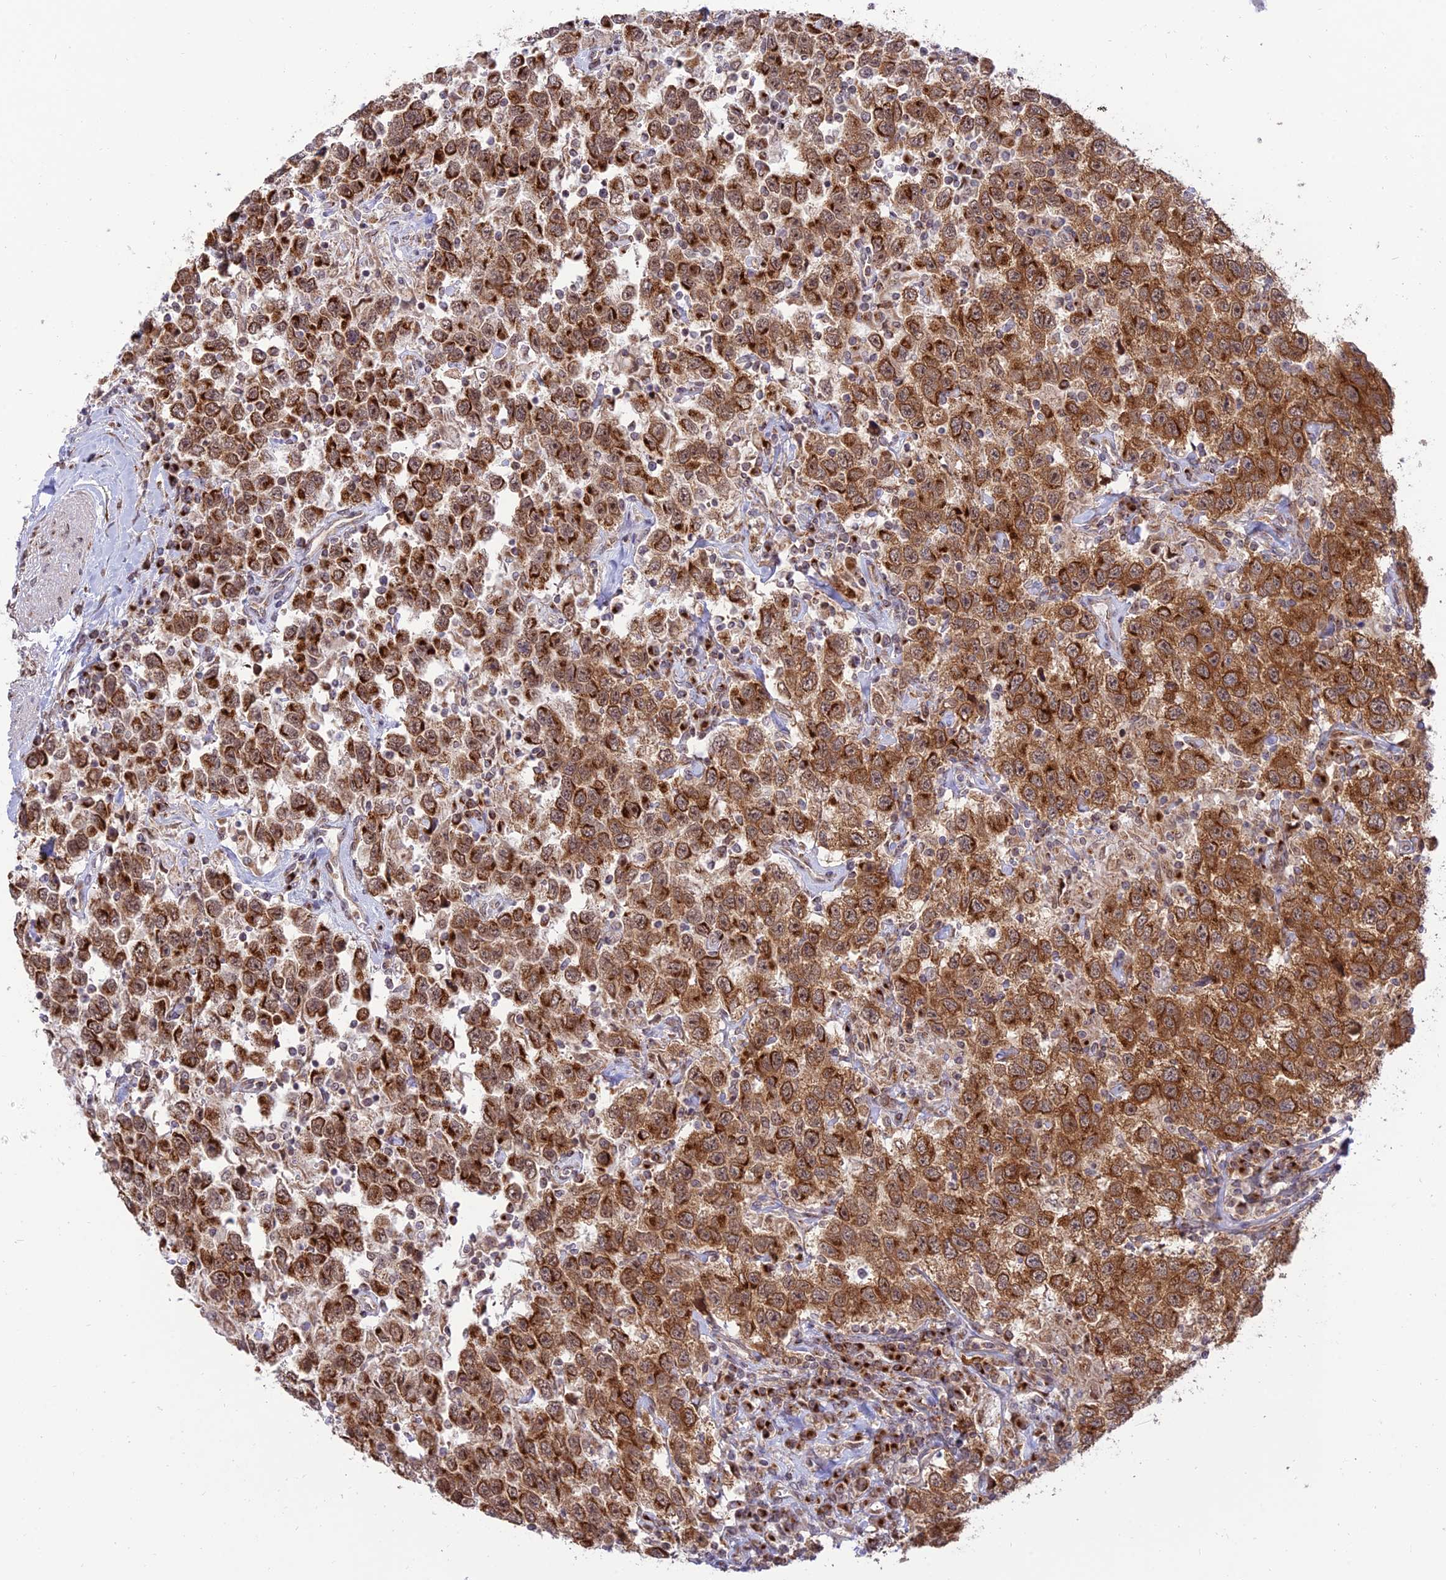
{"staining": {"intensity": "strong", "quantity": ">75%", "location": "cytoplasmic/membranous"}, "tissue": "testis cancer", "cell_type": "Tumor cells", "image_type": "cancer", "snomed": [{"axis": "morphology", "description": "Seminoma, NOS"}, {"axis": "topography", "description": "Testis"}], "caption": "The immunohistochemical stain highlights strong cytoplasmic/membranous expression in tumor cells of seminoma (testis) tissue.", "gene": "GOLGA3", "patient": {"sex": "male", "age": 41}}